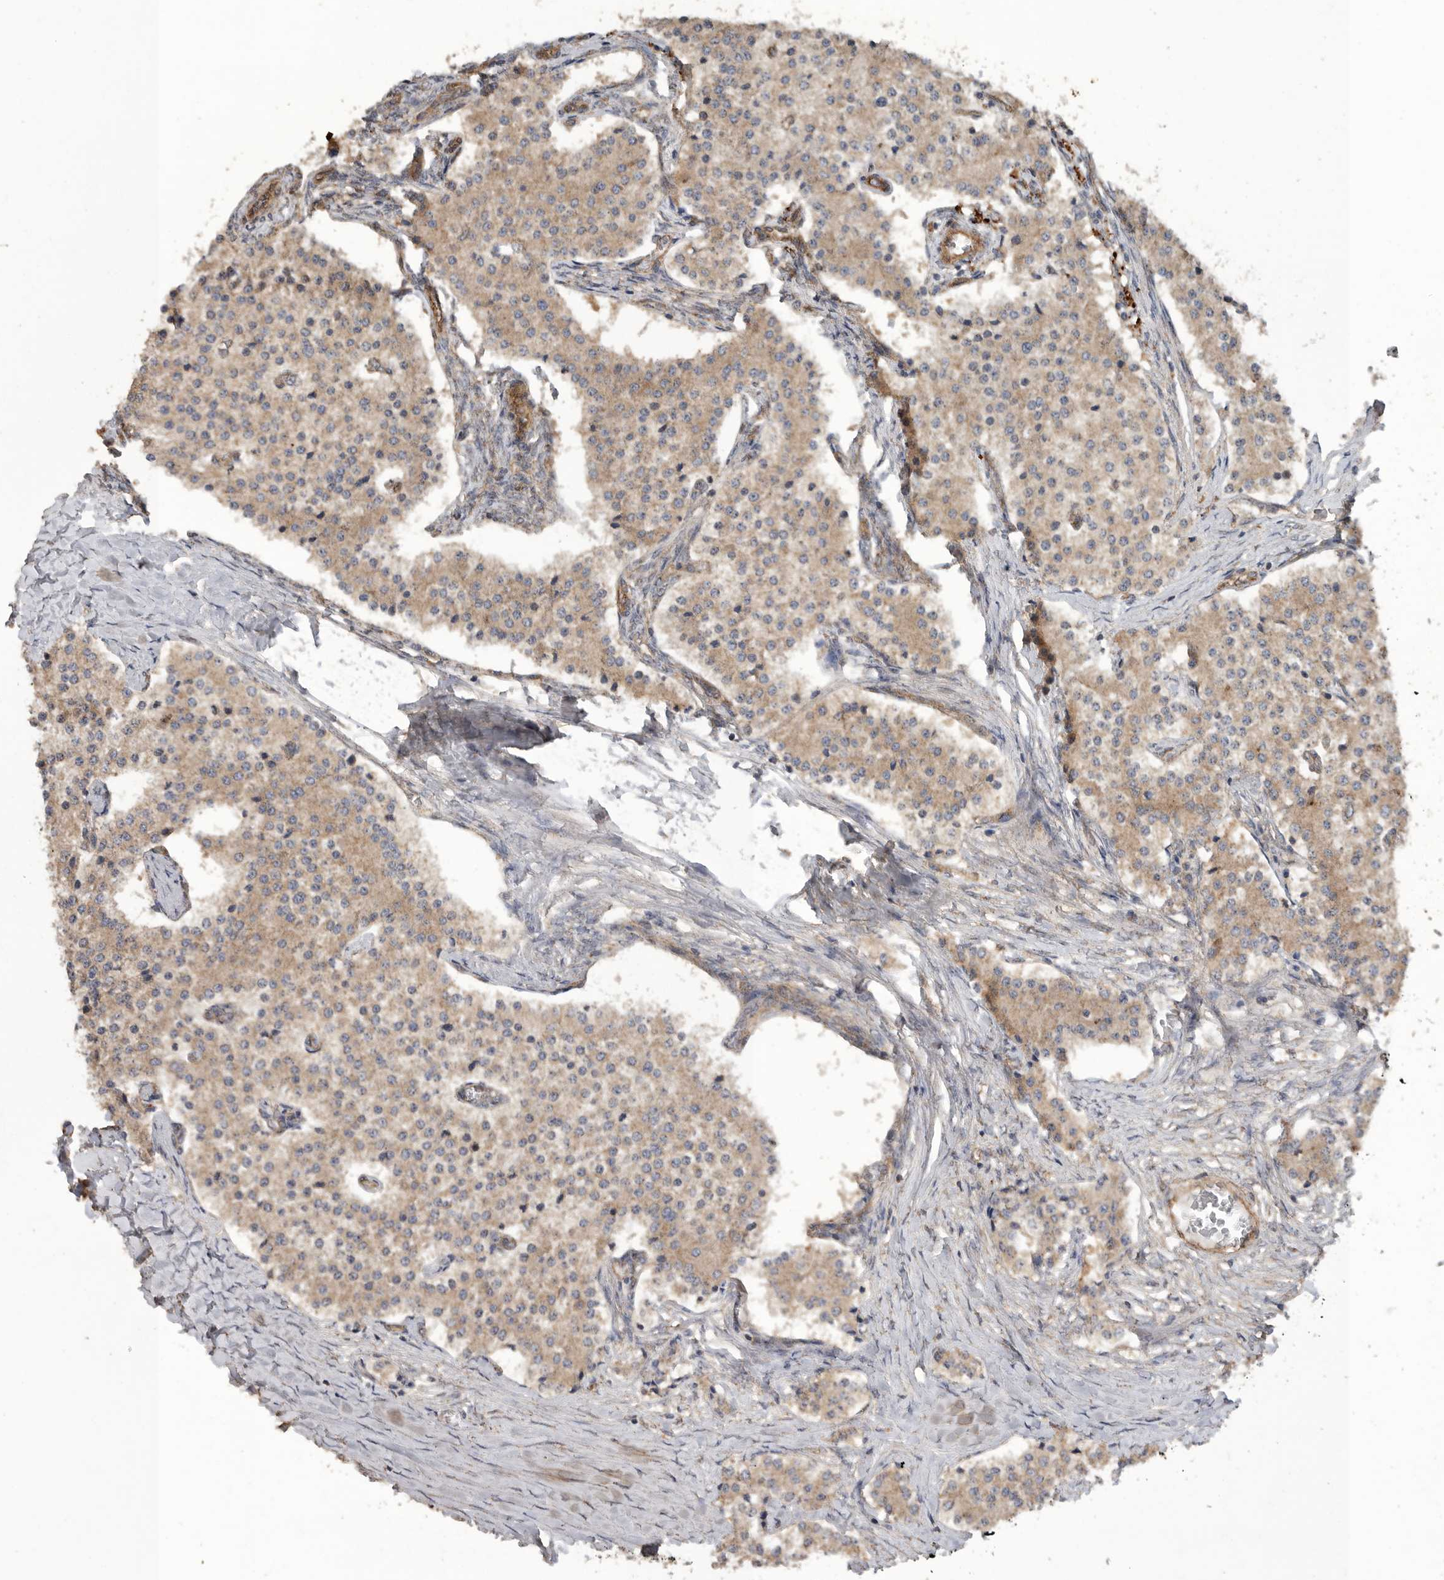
{"staining": {"intensity": "weak", "quantity": ">75%", "location": "cytoplasmic/membranous"}, "tissue": "carcinoid", "cell_type": "Tumor cells", "image_type": "cancer", "snomed": [{"axis": "morphology", "description": "Carcinoid, malignant, NOS"}, {"axis": "topography", "description": "Colon"}], "caption": "Carcinoid was stained to show a protein in brown. There is low levels of weak cytoplasmic/membranous staining in approximately >75% of tumor cells.", "gene": "PODXL2", "patient": {"sex": "female", "age": 52}}